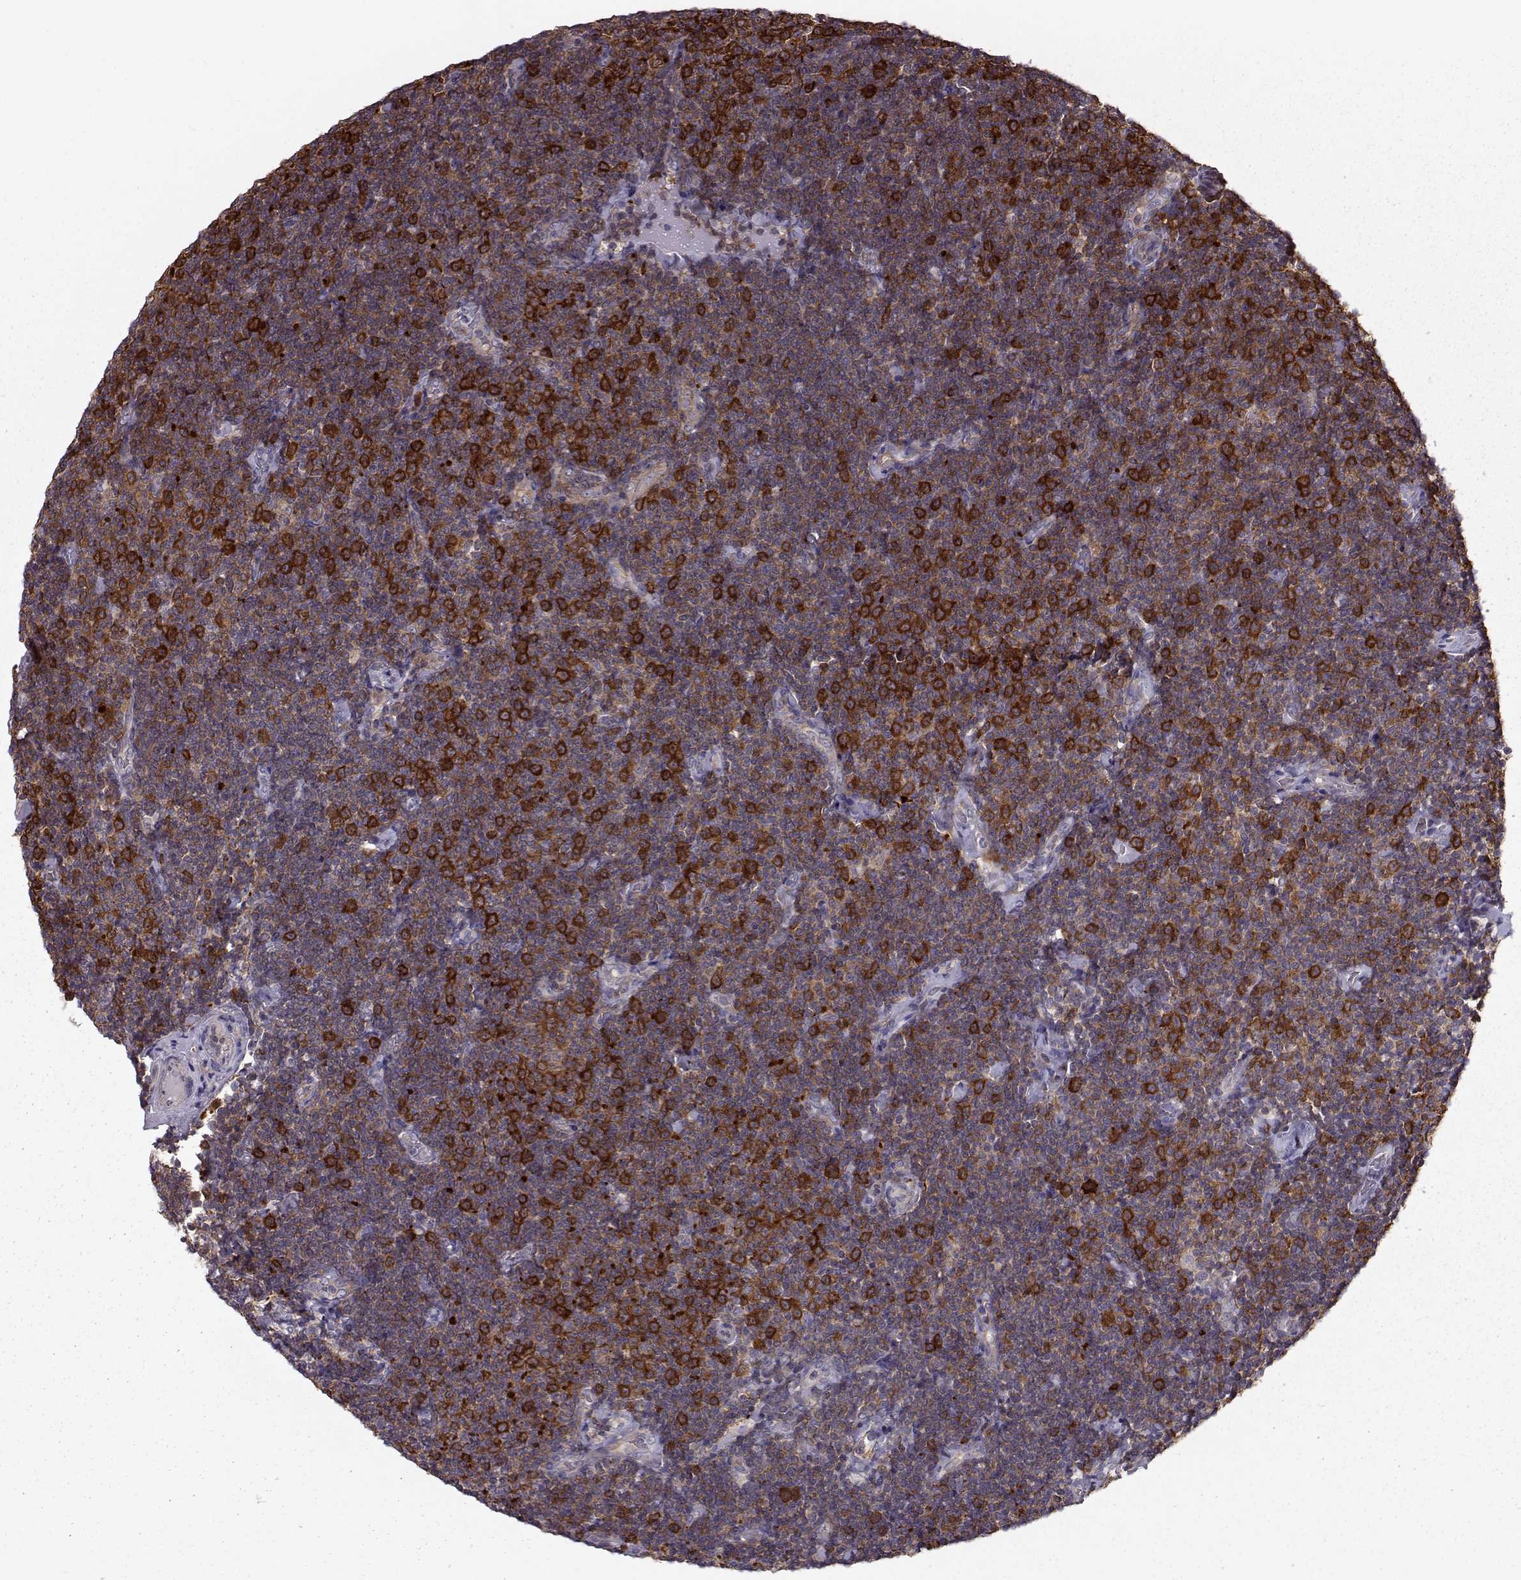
{"staining": {"intensity": "moderate", "quantity": ">75%", "location": "cytoplasmic/membranous"}, "tissue": "lymphoma", "cell_type": "Tumor cells", "image_type": "cancer", "snomed": [{"axis": "morphology", "description": "Malignant lymphoma, non-Hodgkin's type, Low grade"}, {"axis": "topography", "description": "Lymph node"}], "caption": "The micrograph reveals a brown stain indicating the presence of a protein in the cytoplasmic/membranous of tumor cells in malignant lymphoma, non-Hodgkin's type (low-grade).", "gene": "RANBP1", "patient": {"sex": "male", "age": 81}}